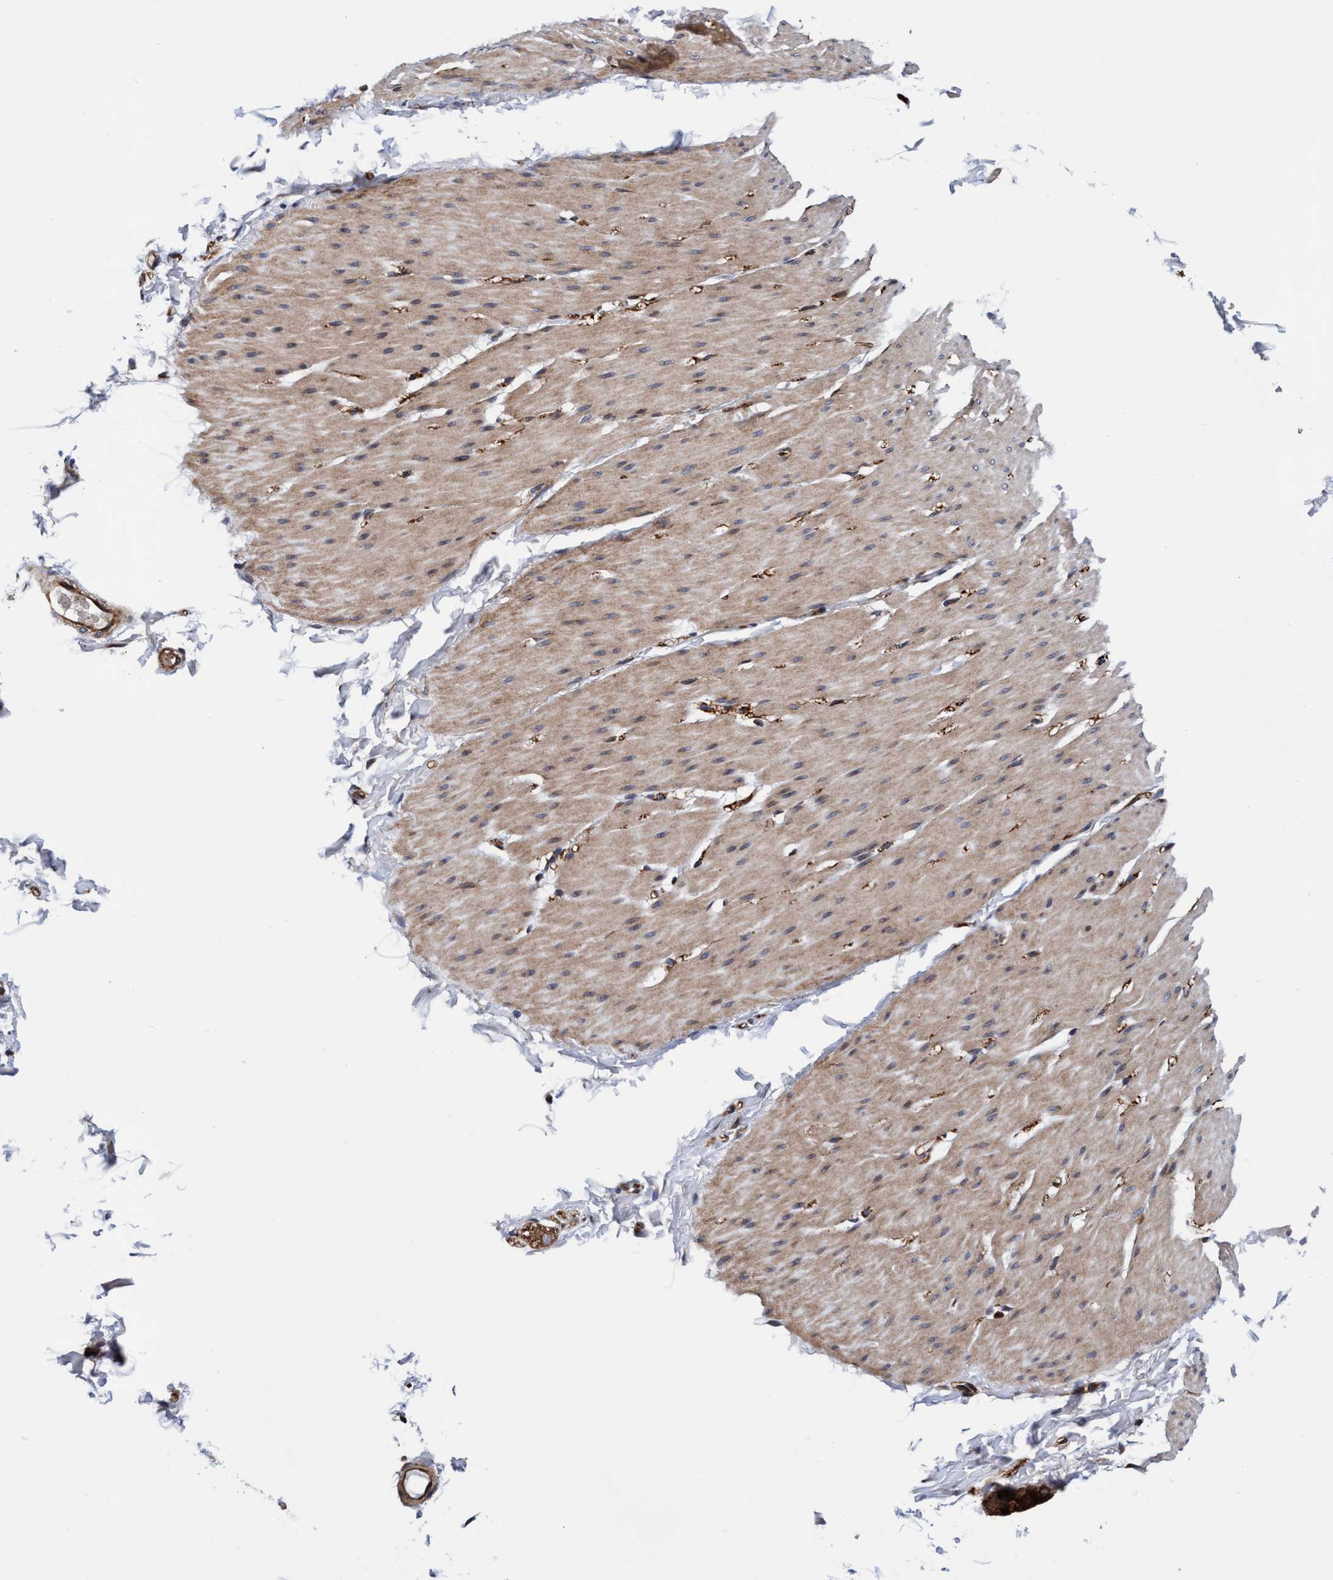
{"staining": {"intensity": "weak", "quantity": "25%-75%", "location": "cytoplasmic/membranous"}, "tissue": "smooth muscle", "cell_type": "Smooth muscle cells", "image_type": "normal", "snomed": [{"axis": "morphology", "description": "Normal tissue, NOS"}, {"axis": "topography", "description": "Smooth muscle"}, {"axis": "topography", "description": "Colon"}], "caption": "Human smooth muscle stained for a protein (brown) demonstrates weak cytoplasmic/membranous positive positivity in about 25%-75% of smooth muscle cells.", "gene": "MCM3AP", "patient": {"sex": "male", "age": 67}}